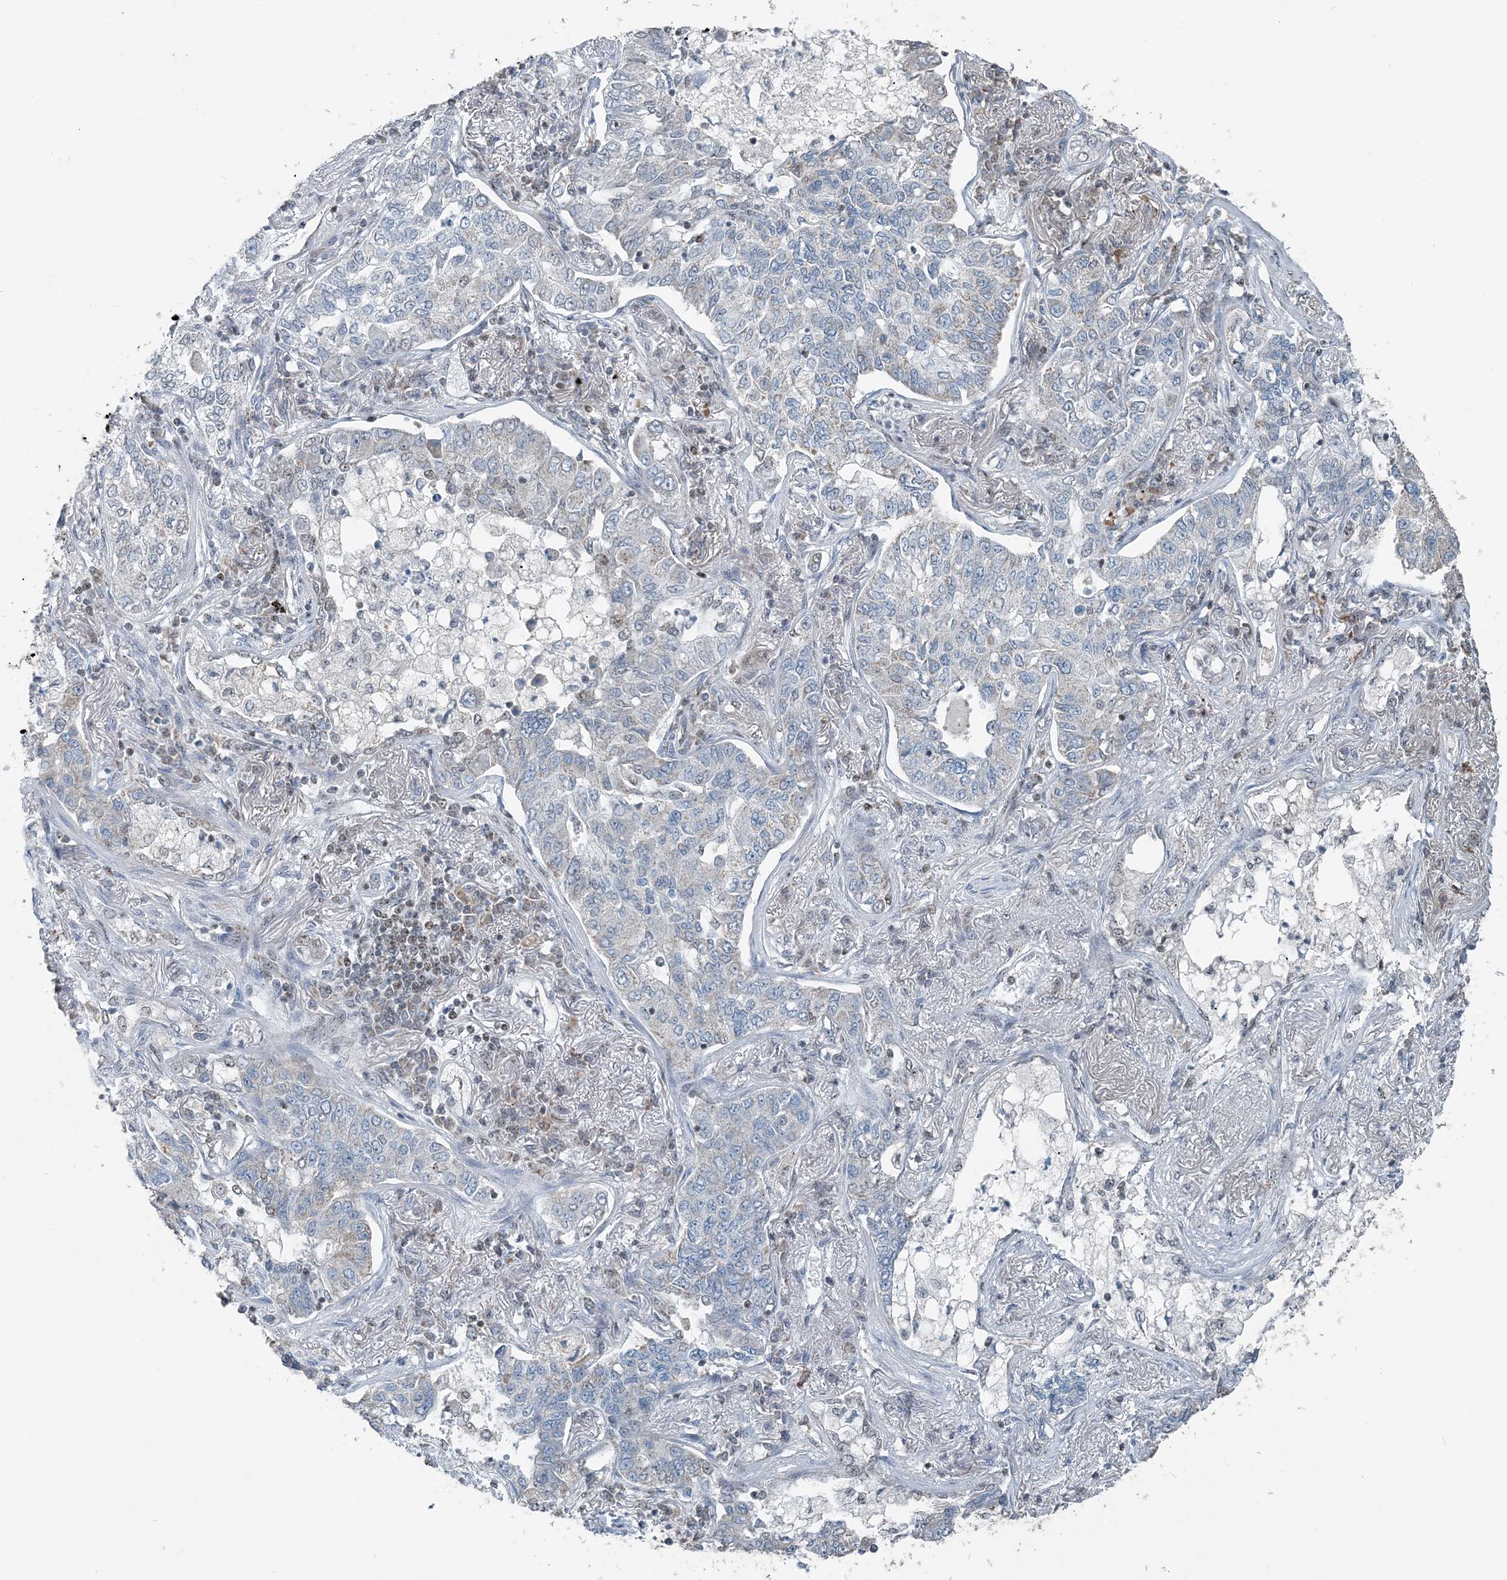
{"staining": {"intensity": "weak", "quantity": "<25%", "location": "cytoplasmic/membranous"}, "tissue": "lung cancer", "cell_type": "Tumor cells", "image_type": "cancer", "snomed": [{"axis": "morphology", "description": "Adenocarcinoma, NOS"}, {"axis": "topography", "description": "Lung"}], "caption": "Adenocarcinoma (lung) was stained to show a protein in brown. There is no significant positivity in tumor cells.", "gene": "SUCLG1", "patient": {"sex": "male", "age": 49}}